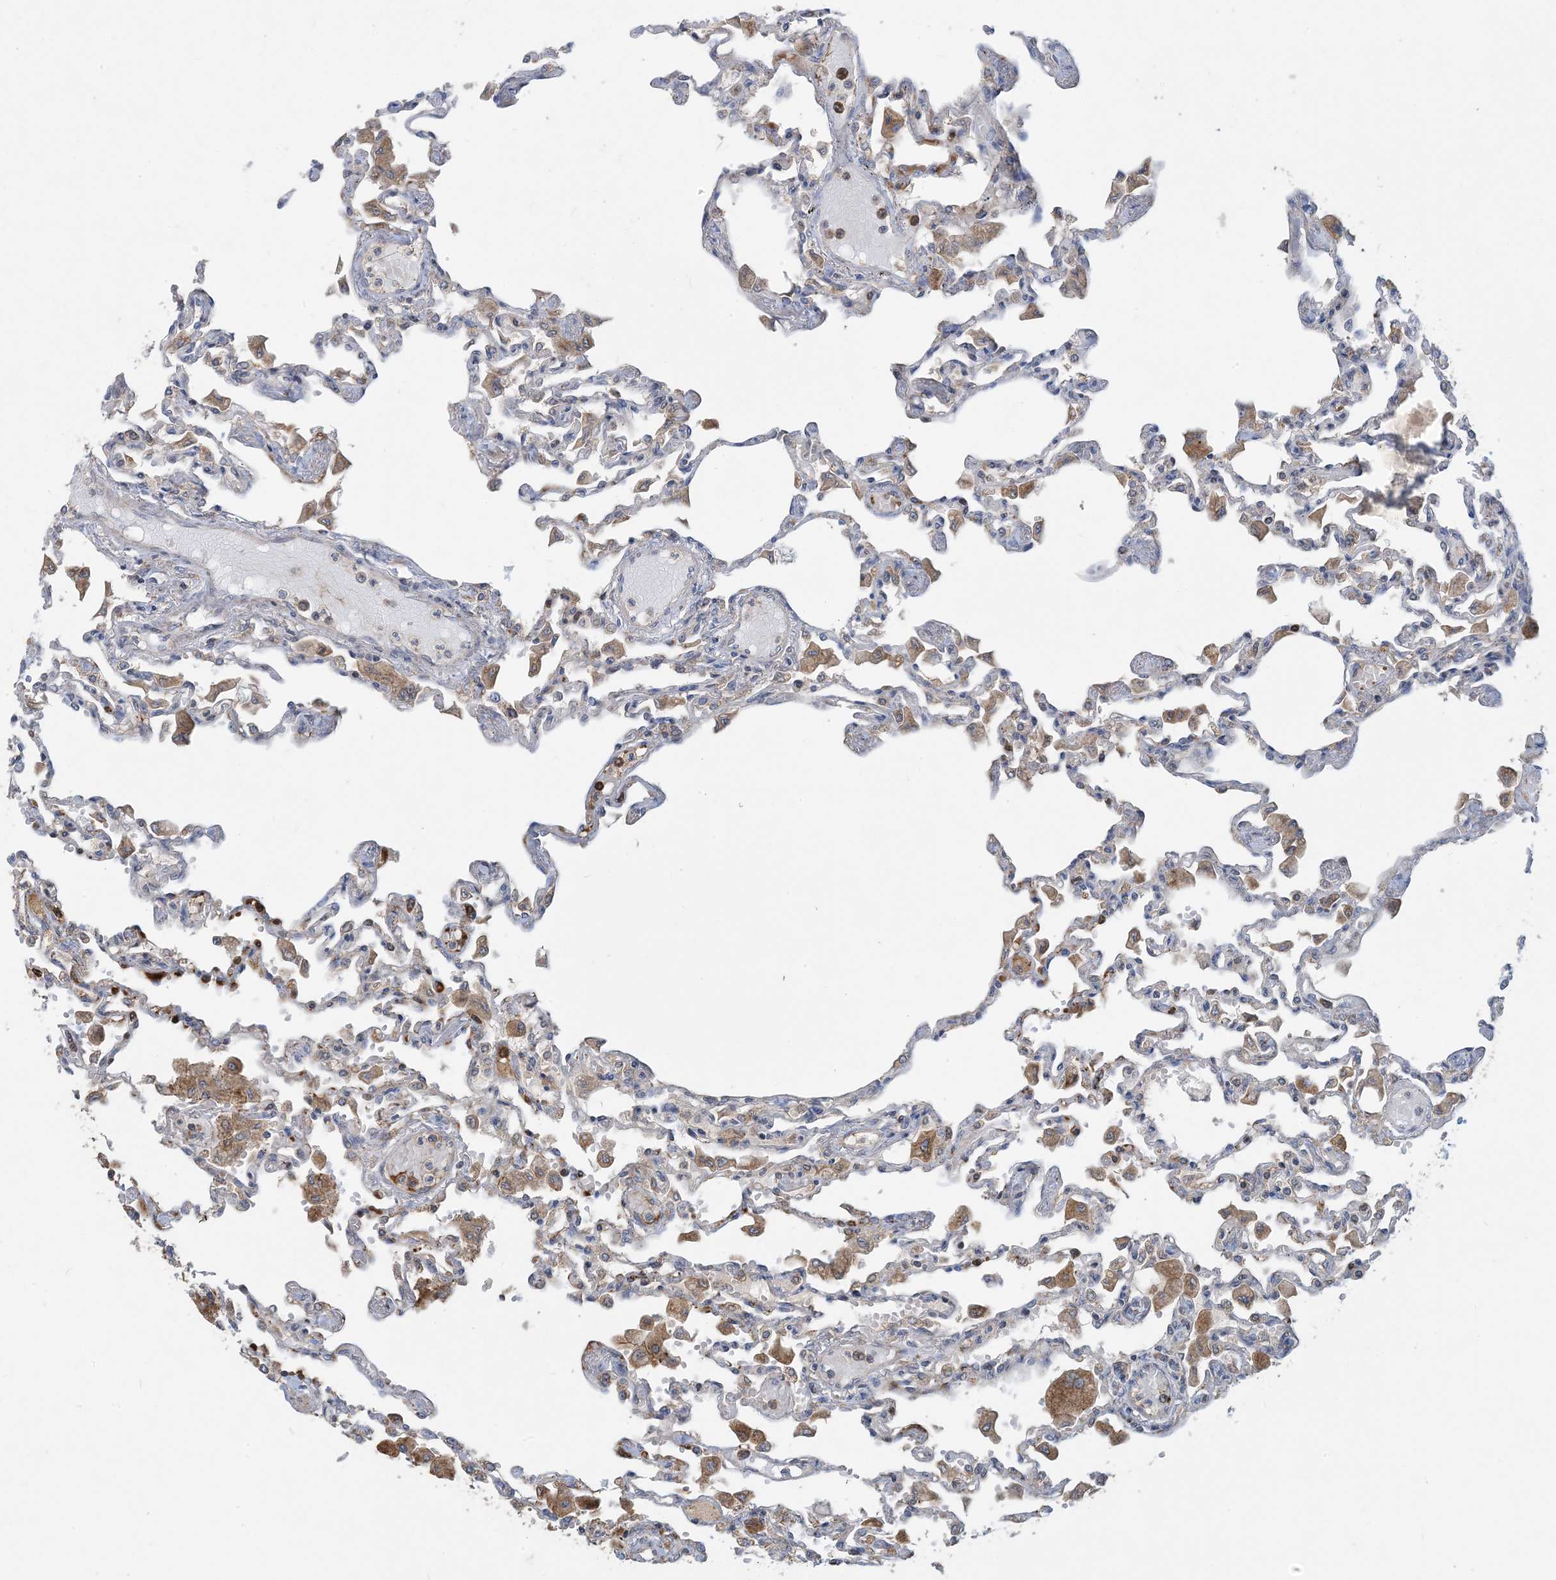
{"staining": {"intensity": "moderate", "quantity": "<25%", "location": "cytoplasmic/membranous"}, "tissue": "lung", "cell_type": "Alveolar cells", "image_type": "normal", "snomed": [{"axis": "morphology", "description": "Normal tissue, NOS"}, {"axis": "topography", "description": "Bronchus"}, {"axis": "topography", "description": "Lung"}], "caption": "Immunohistochemical staining of normal lung exhibits <25% levels of moderate cytoplasmic/membranous protein positivity in approximately <25% of alveolar cells. The staining was performed using DAB (3,3'-diaminobenzidine), with brown indicating positive protein expression. Nuclei are stained blue with hematoxylin.", "gene": "ECHDC1", "patient": {"sex": "female", "age": 49}}